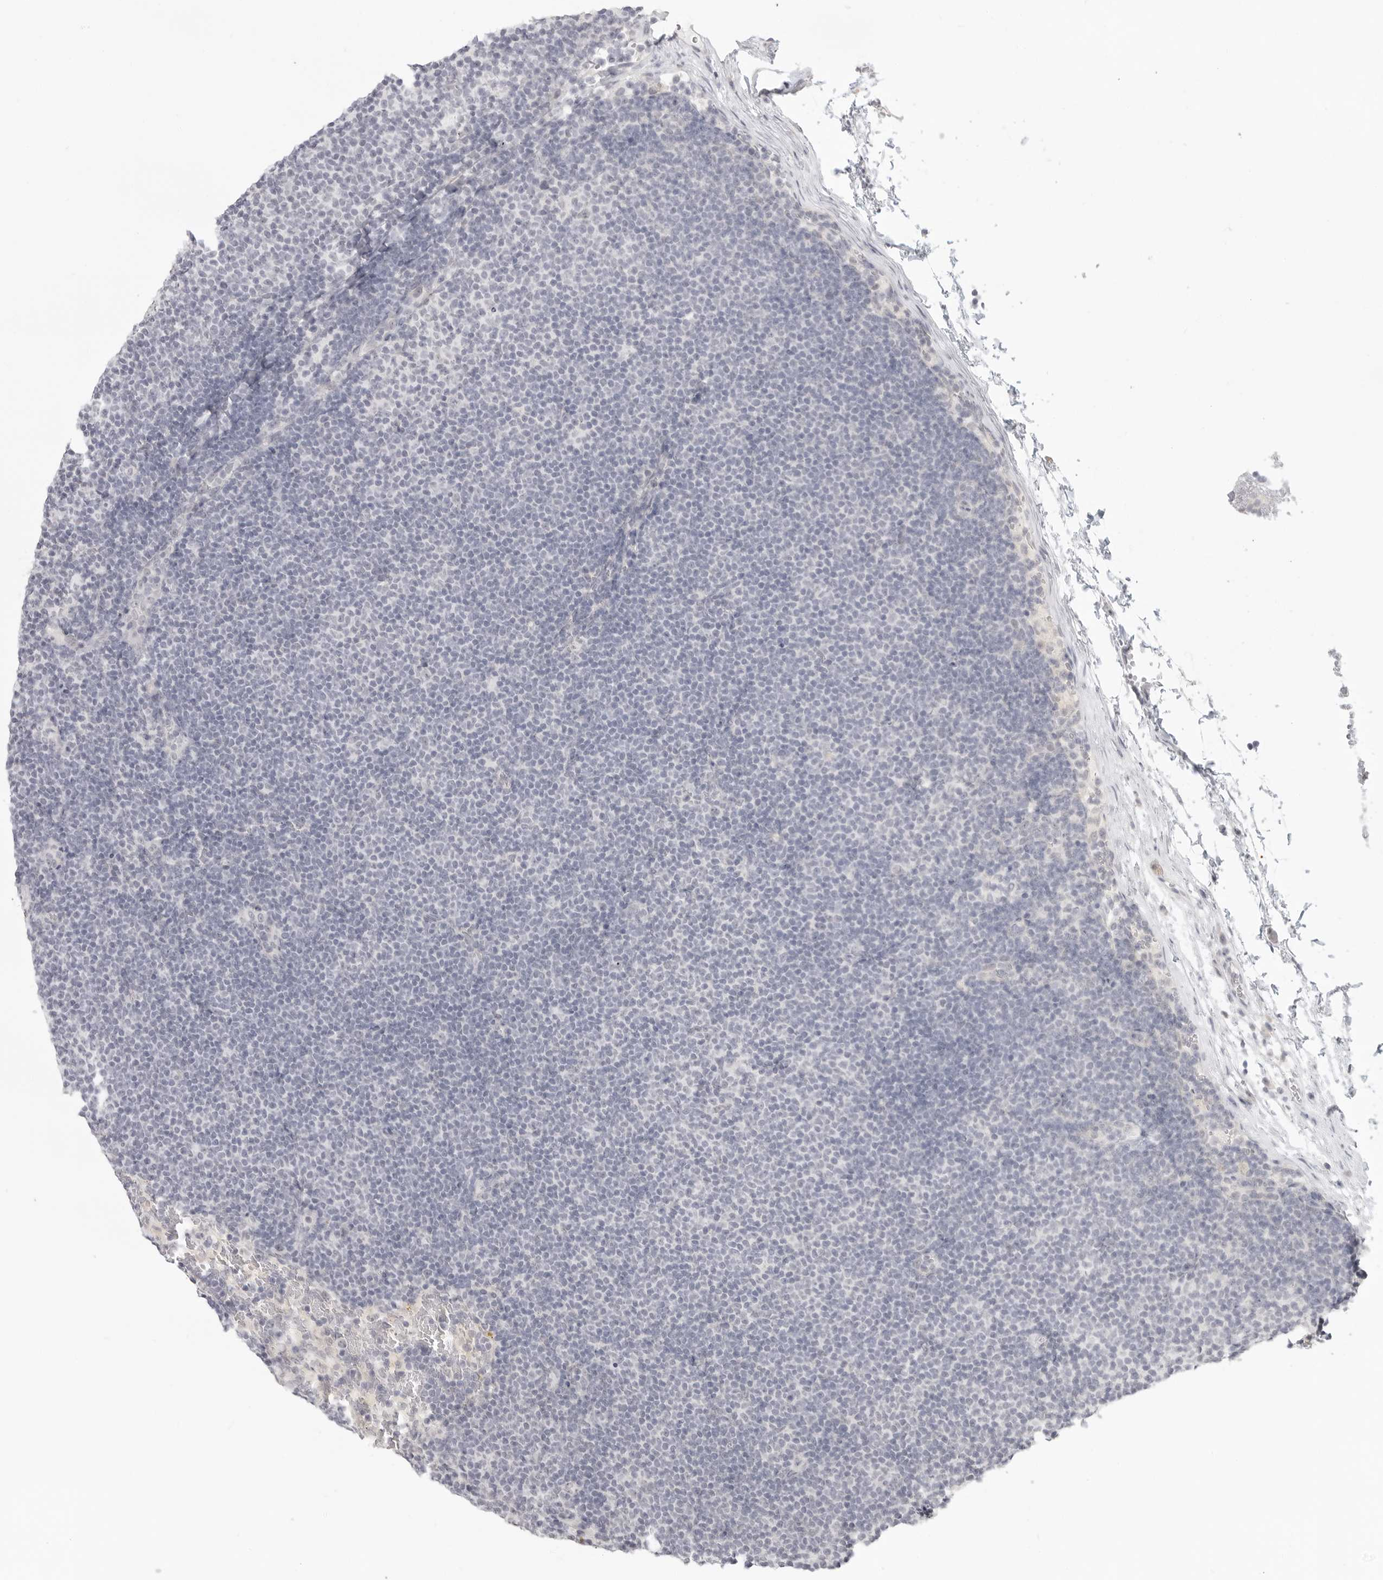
{"staining": {"intensity": "negative", "quantity": "none", "location": "none"}, "tissue": "lymphoma", "cell_type": "Tumor cells", "image_type": "cancer", "snomed": [{"axis": "morphology", "description": "Malignant lymphoma, non-Hodgkin's type, Low grade"}, {"axis": "topography", "description": "Lymph node"}], "caption": "Malignant lymphoma, non-Hodgkin's type (low-grade) stained for a protein using immunohistochemistry displays no positivity tumor cells.", "gene": "KLK11", "patient": {"sex": "female", "age": 53}}